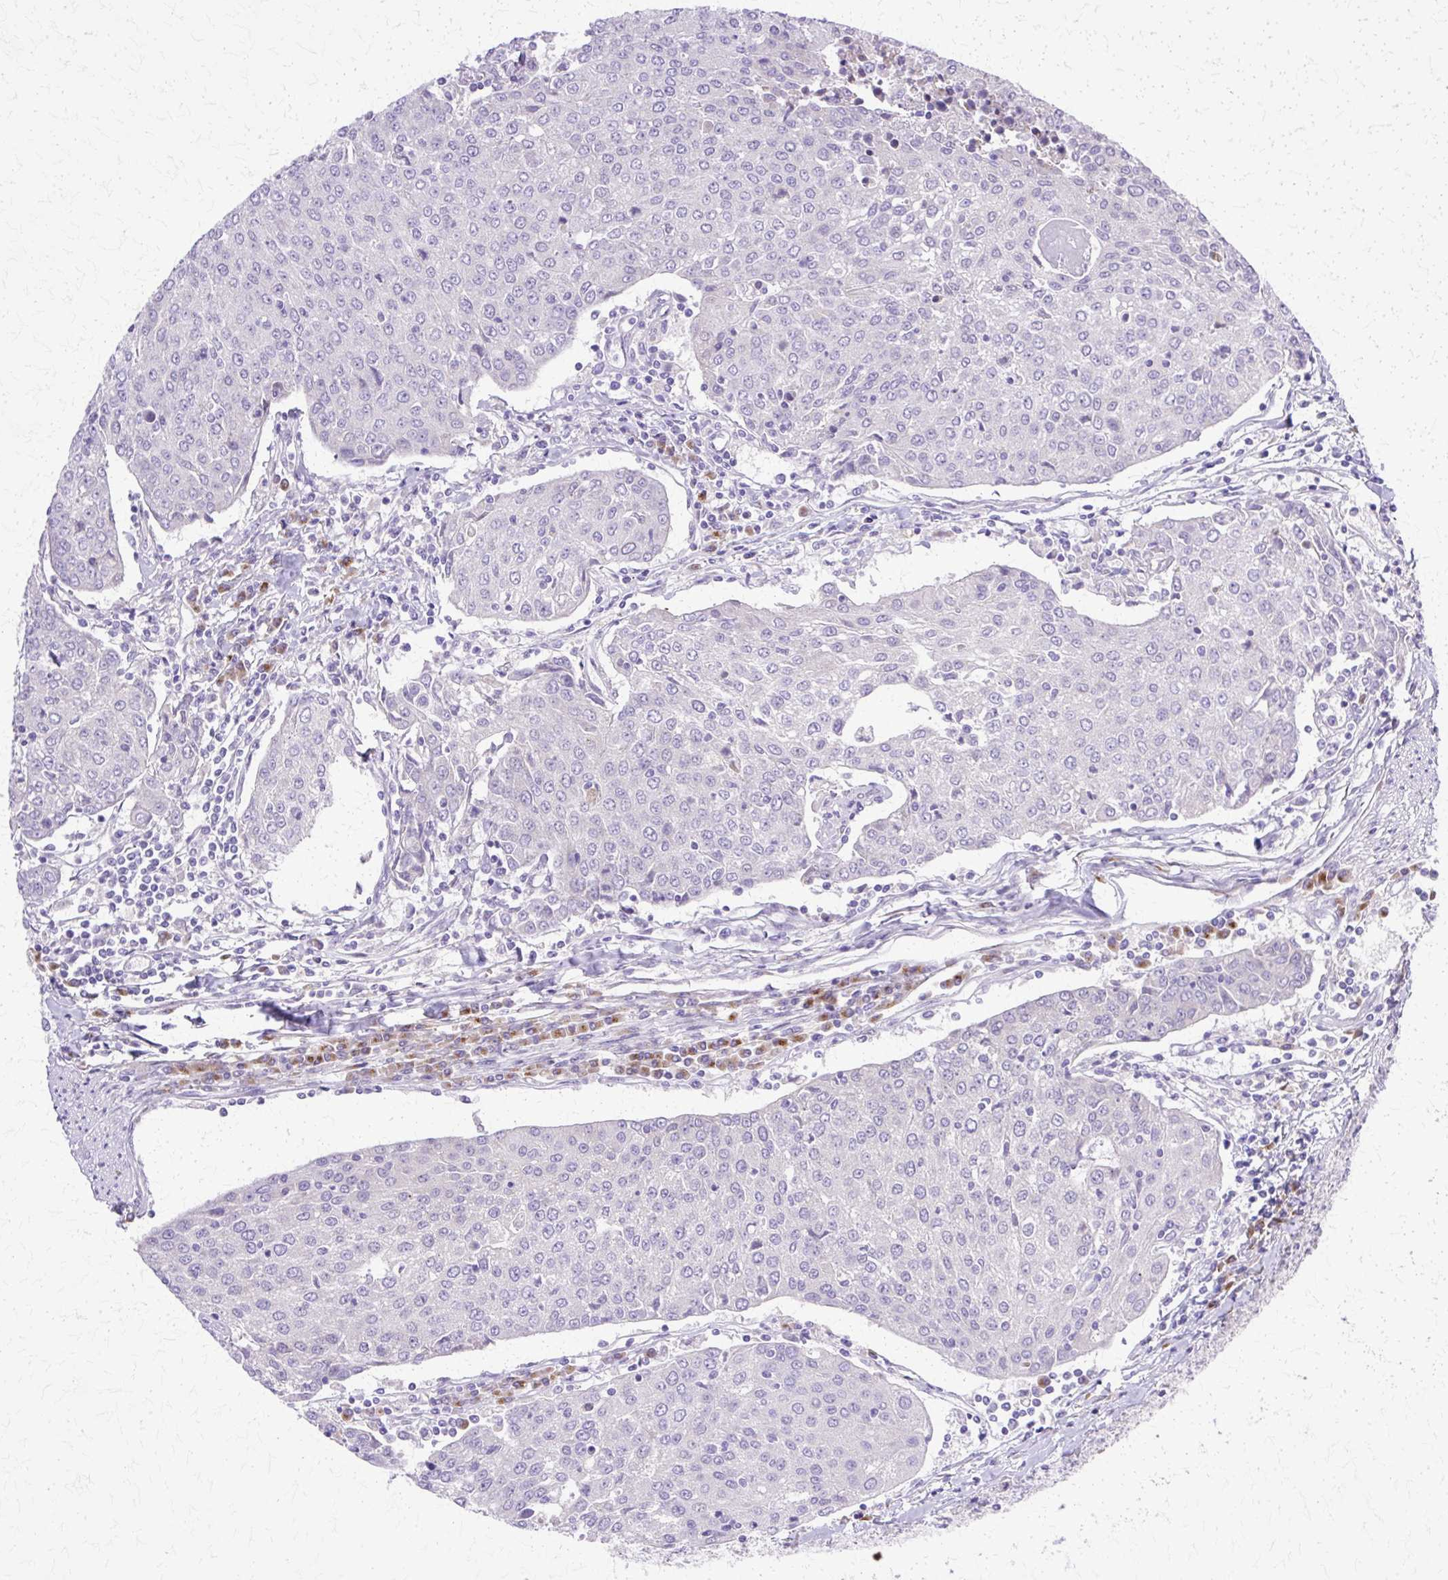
{"staining": {"intensity": "negative", "quantity": "none", "location": "none"}, "tissue": "urothelial cancer", "cell_type": "Tumor cells", "image_type": "cancer", "snomed": [{"axis": "morphology", "description": "Urothelial carcinoma, High grade"}, {"axis": "topography", "description": "Urinary bladder"}], "caption": "Urothelial cancer was stained to show a protein in brown. There is no significant staining in tumor cells.", "gene": "TBC1D3G", "patient": {"sex": "female", "age": 85}}